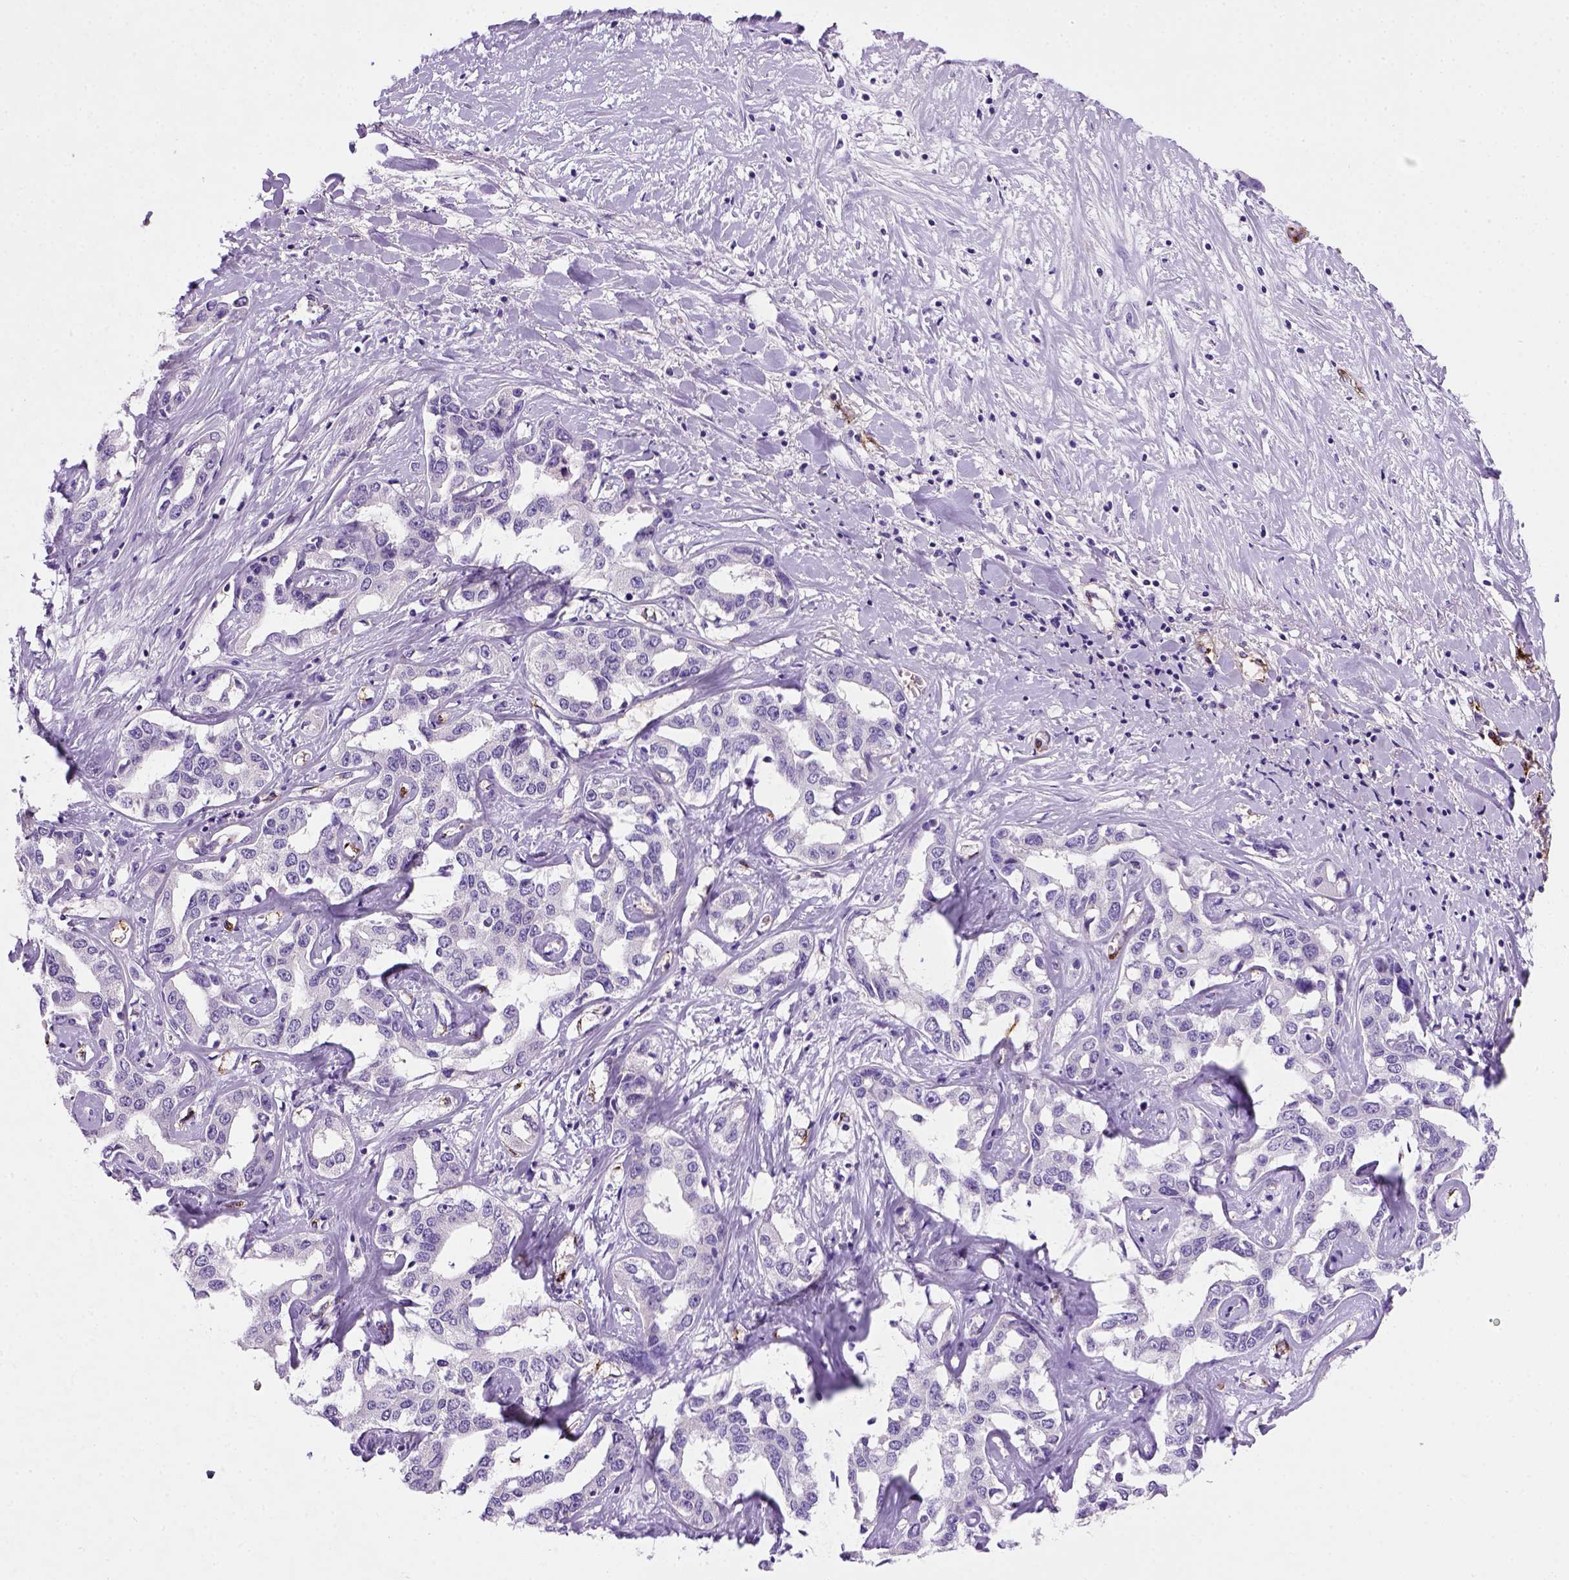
{"staining": {"intensity": "negative", "quantity": "none", "location": "none"}, "tissue": "liver cancer", "cell_type": "Tumor cells", "image_type": "cancer", "snomed": [{"axis": "morphology", "description": "Cholangiocarcinoma"}, {"axis": "topography", "description": "Liver"}], "caption": "Human liver cholangiocarcinoma stained for a protein using immunohistochemistry reveals no expression in tumor cells.", "gene": "VWF", "patient": {"sex": "male", "age": 59}}